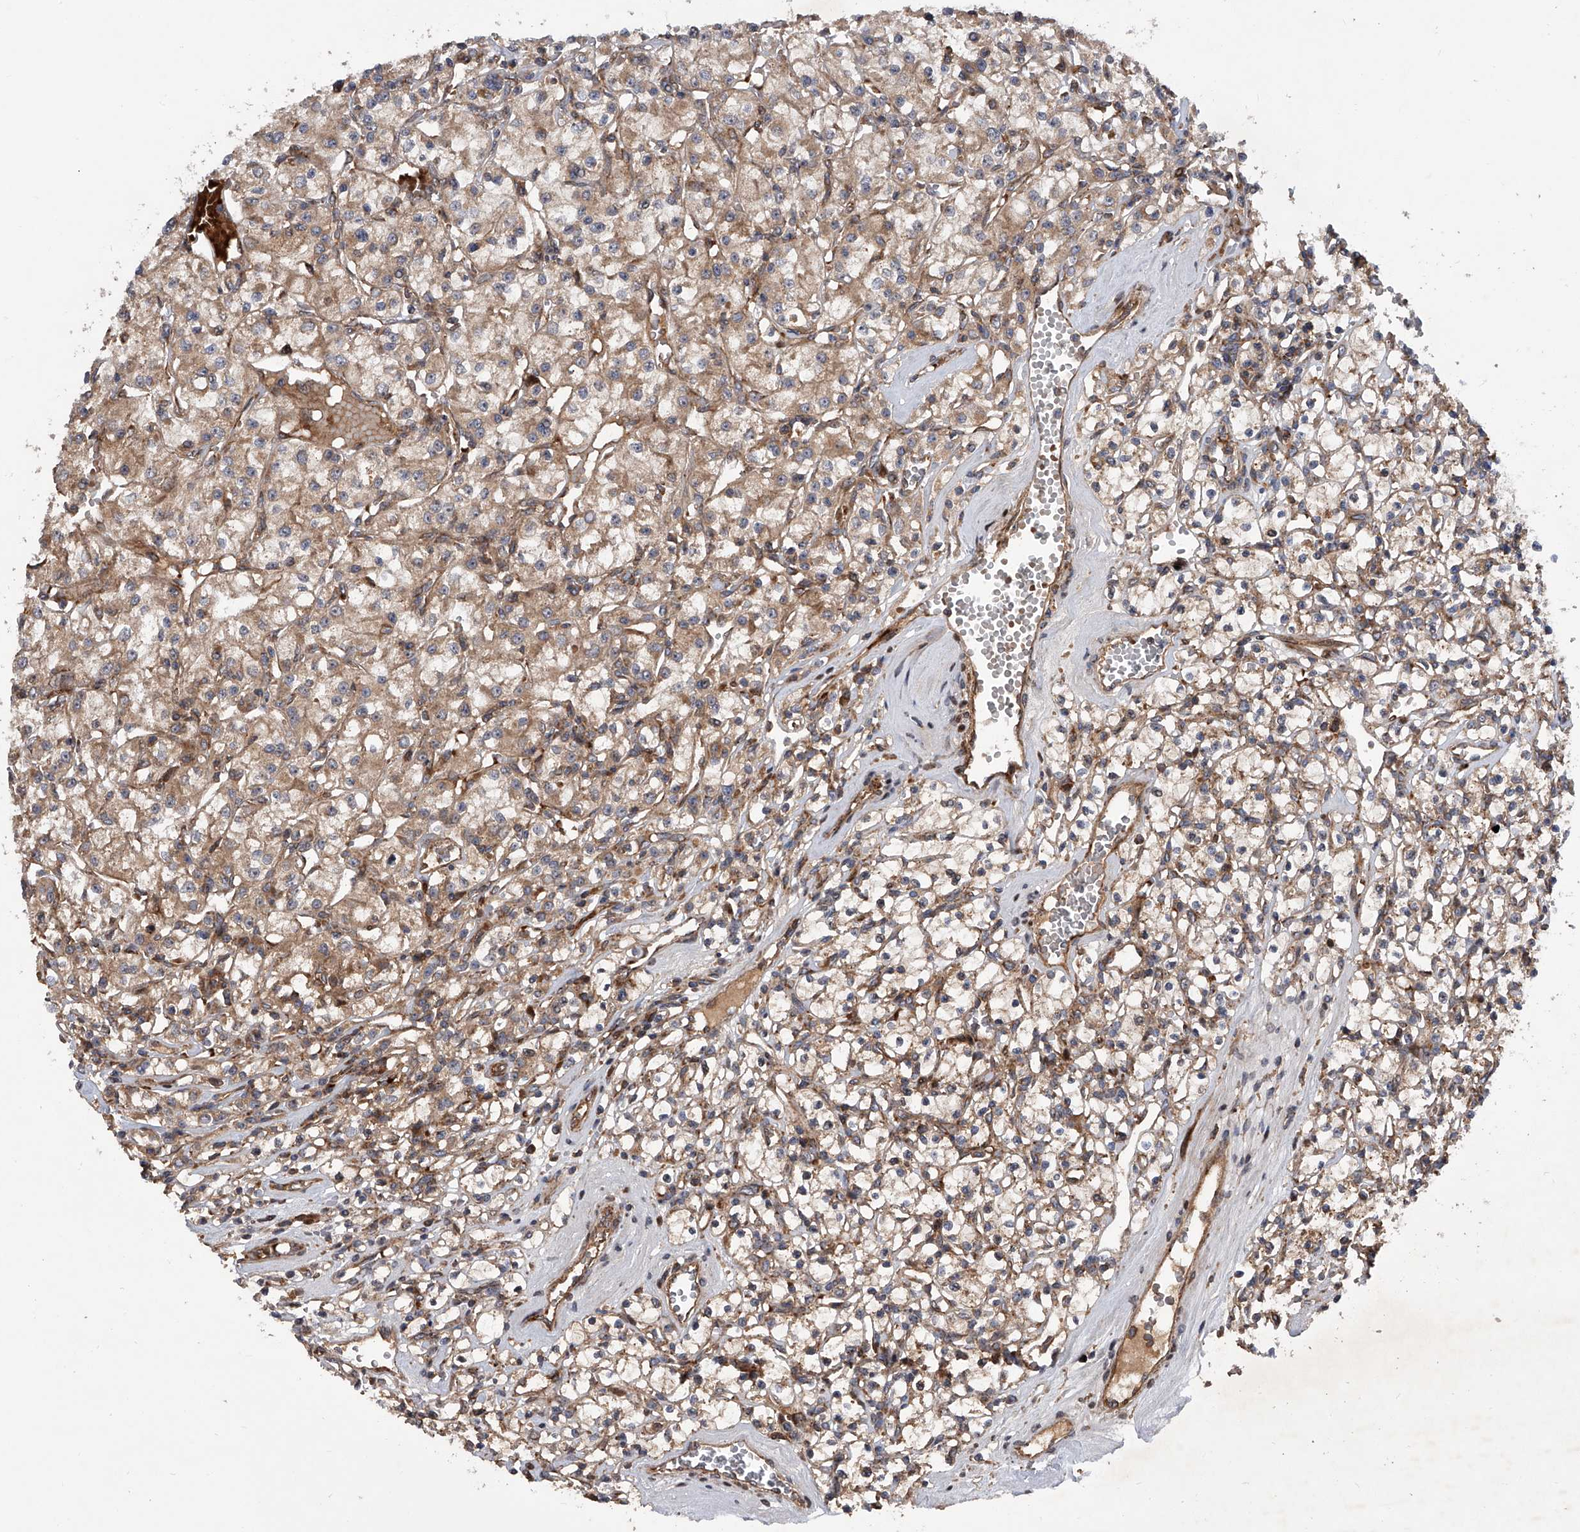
{"staining": {"intensity": "weak", "quantity": ">75%", "location": "cytoplasmic/membranous"}, "tissue": "renal cancer", "cell_type": "Tumor cells", "image_type": "cancer", "snomed": [{"axis": "morphology", "description": "Adenocarcinoma, NOS"}, {"axis": "topography", "description": "Kidney"}], "caption": "Human renal cancer stained with a protein marker shows weak staining in tumor cells.", "gene": "USP47", "patient": {"sex": "female", "age": 59}}